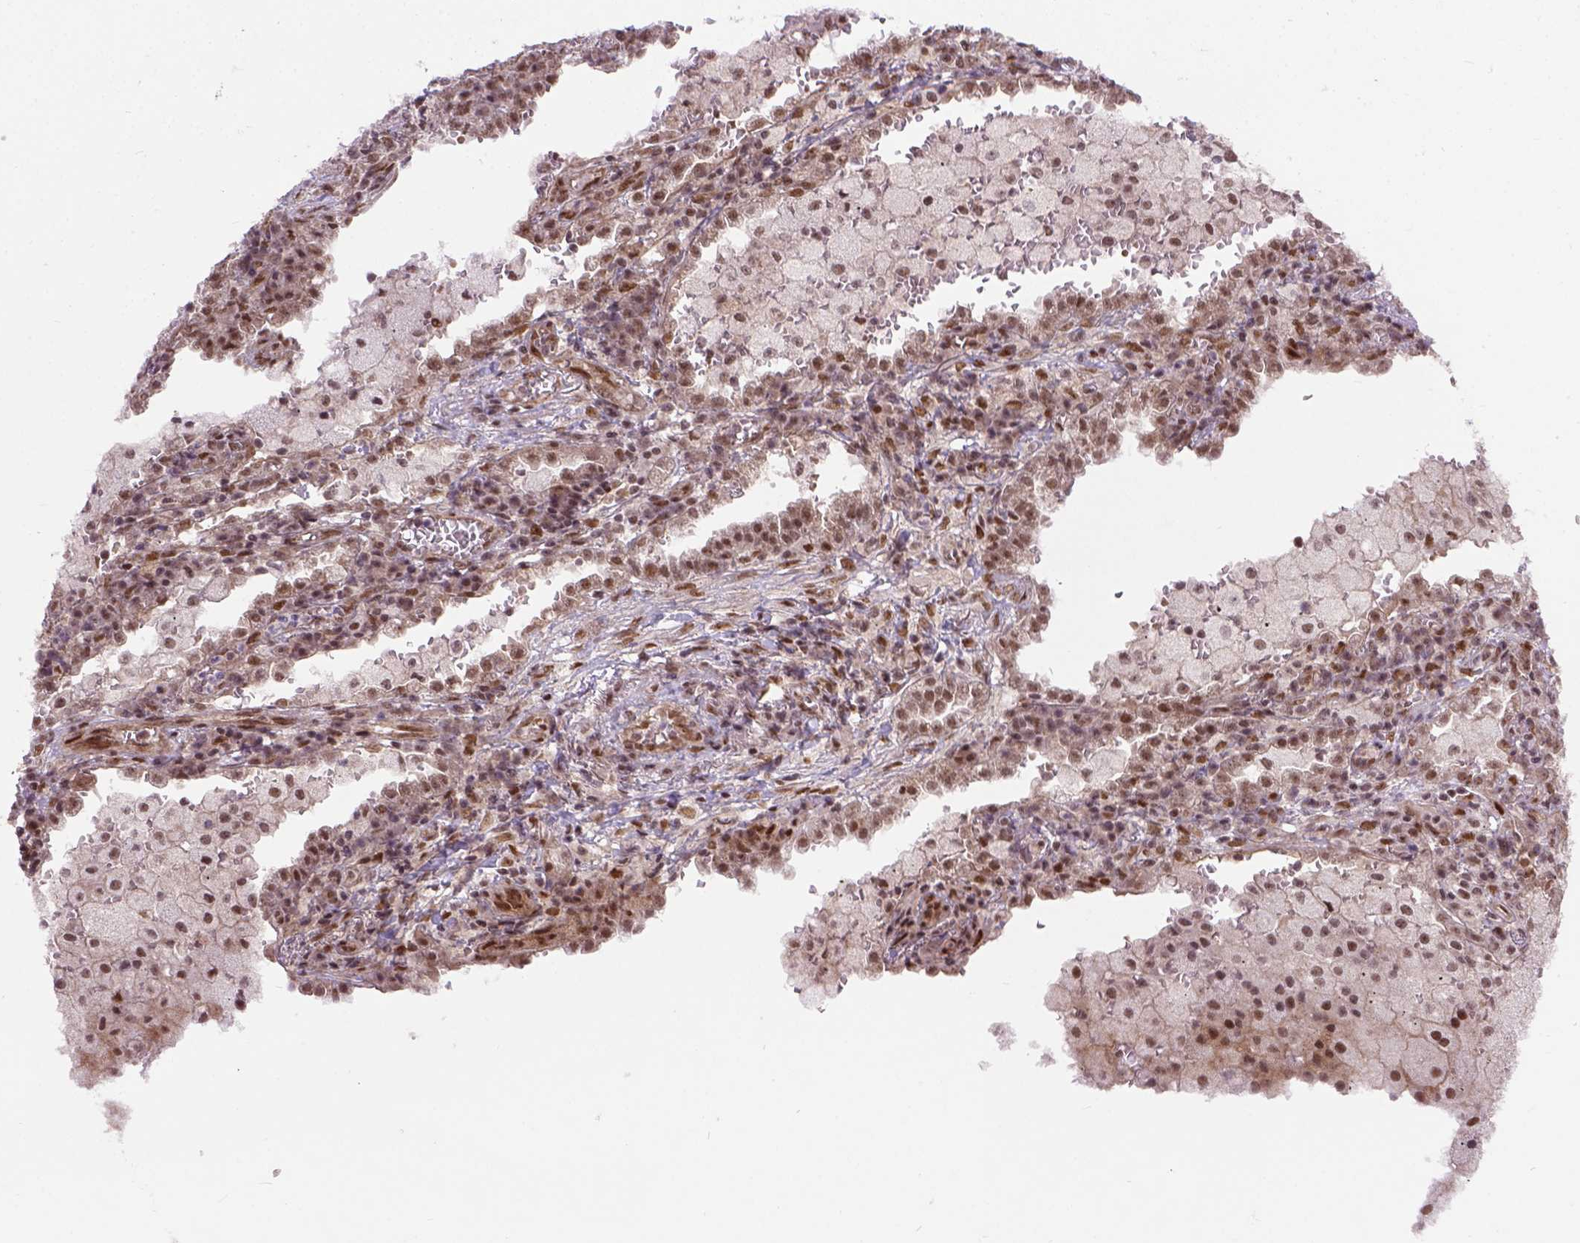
{"staining": {"intensity": "moderate", "quantity": ">75%", "location": "nuclear"}, "tissue": "lung cancer", "cell_type": "Tumor cells", "image_type": "cancer", "snomed": [{"axis": "morphology", "description": "Adenocarcinoma, NOS"}, {"axis": "topography", "description": "Lung"}], "caption": "Immunohistochemical staining of human adenocarcinoma (lung) demonstrates moderate nuclear protein expression in about >75% of tumor cells. (DAB = brown stain, brightfield microscopy at high magnification).", "gene": "ZNF630", "patient": {"sex": "male", "age": 57}}